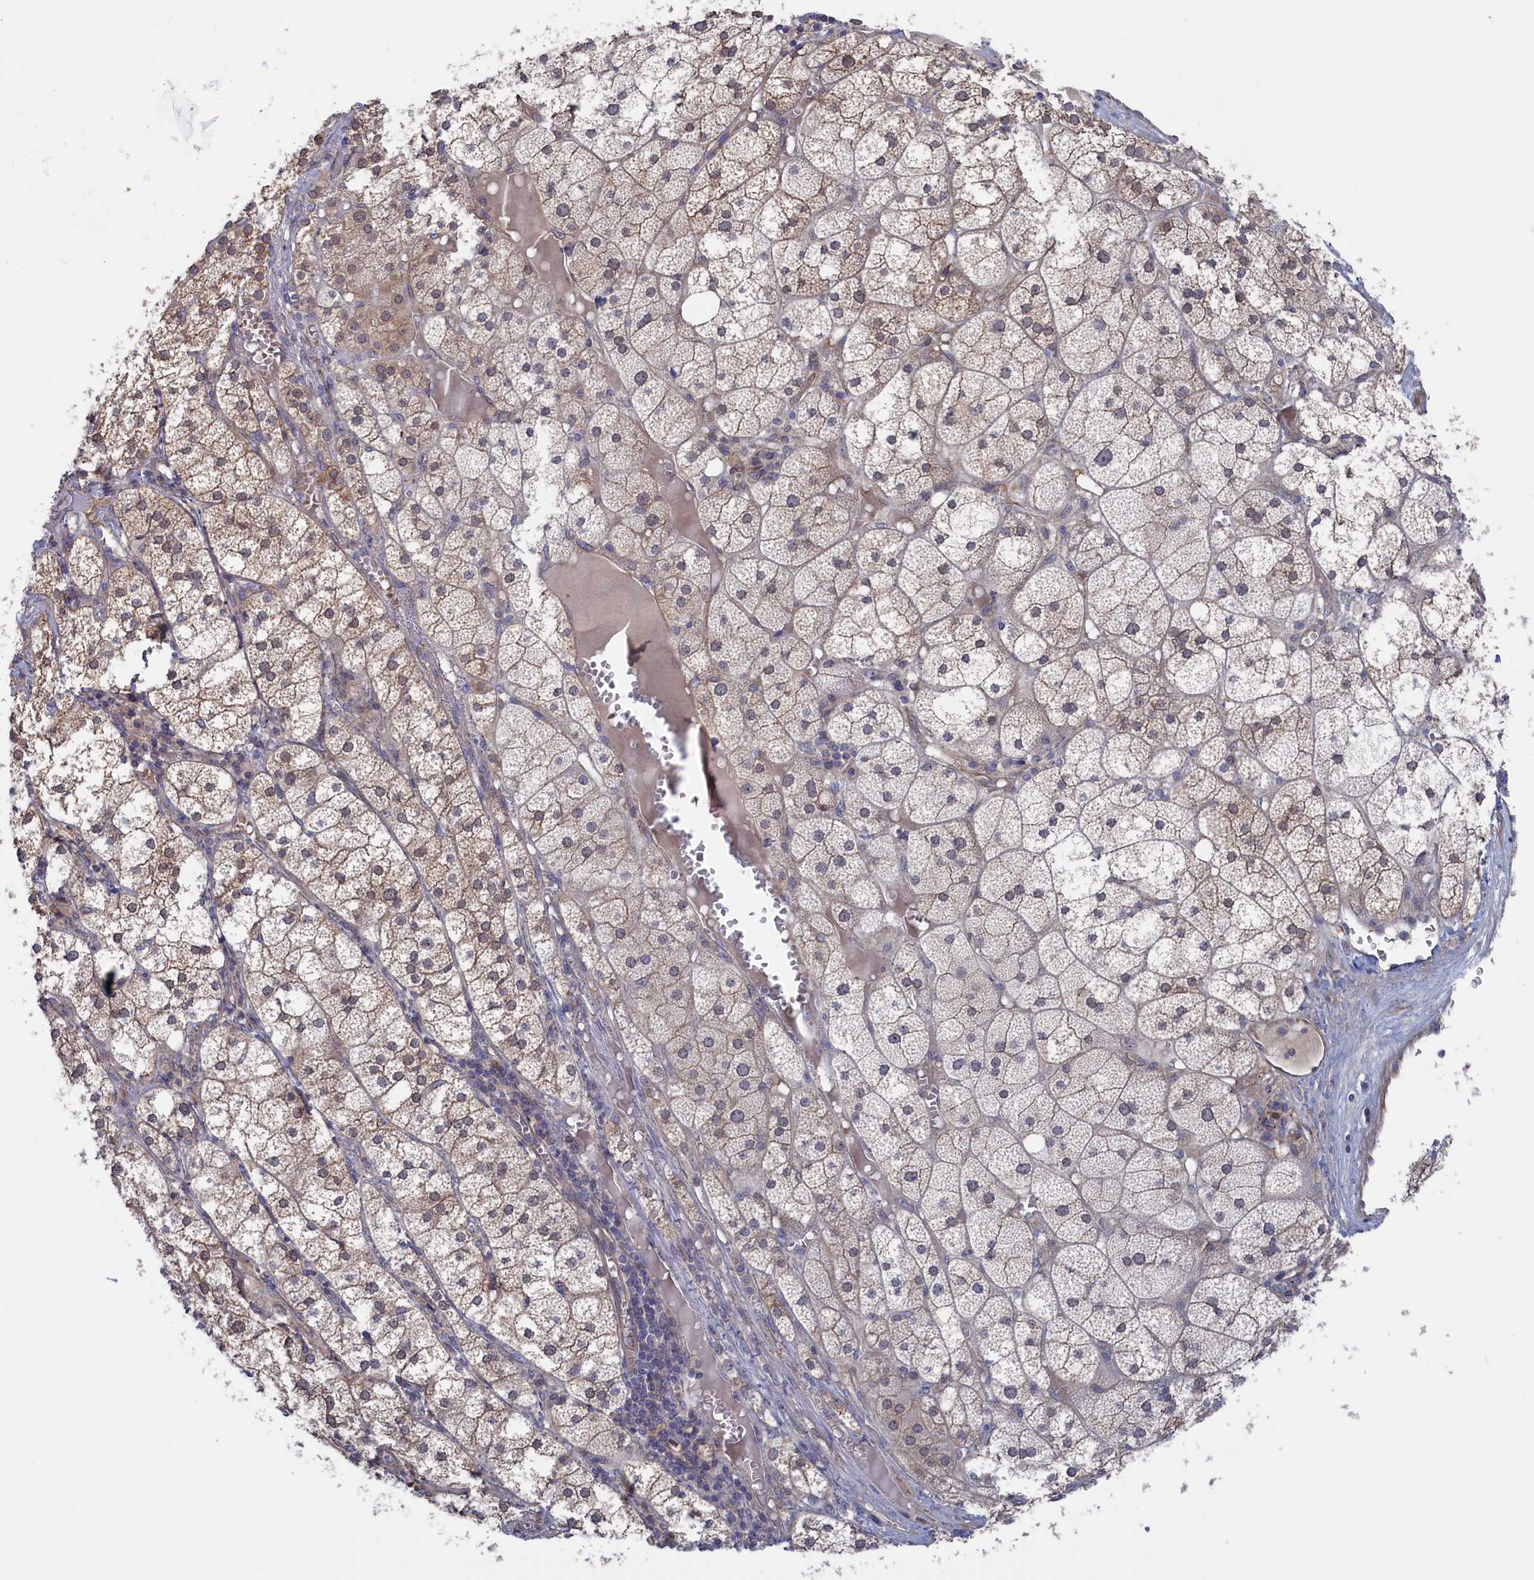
{"staining": {"intensity": "moderate", "quantity": ">75%", "location": "cytoplasmic/membranous"}, "tissue": "adrenal gland", "cell_type": "Glandular cells", "image_type": "normal", "snomed": [{"axis": "morphology", "description": "Normal tissue, NOS"}, {"axis": "topography", "description": "Adrenal gland"}], "caption": "Immunohistochemistry staining of normal adrenal gland, which exhibits medium levels of moderate cytoplasmic/membranous expression in about >75% of glandular cells indicating moderate cytoplasmic/membranous protein staining. The staining was performed using DAB (3,3'-diaminobenzidine) (brown) for protein detection and nuclei were counterstained in hematoxylin (blue).", "gene": "NUTF2", "patient": {"sex": "female", "age": 61}}